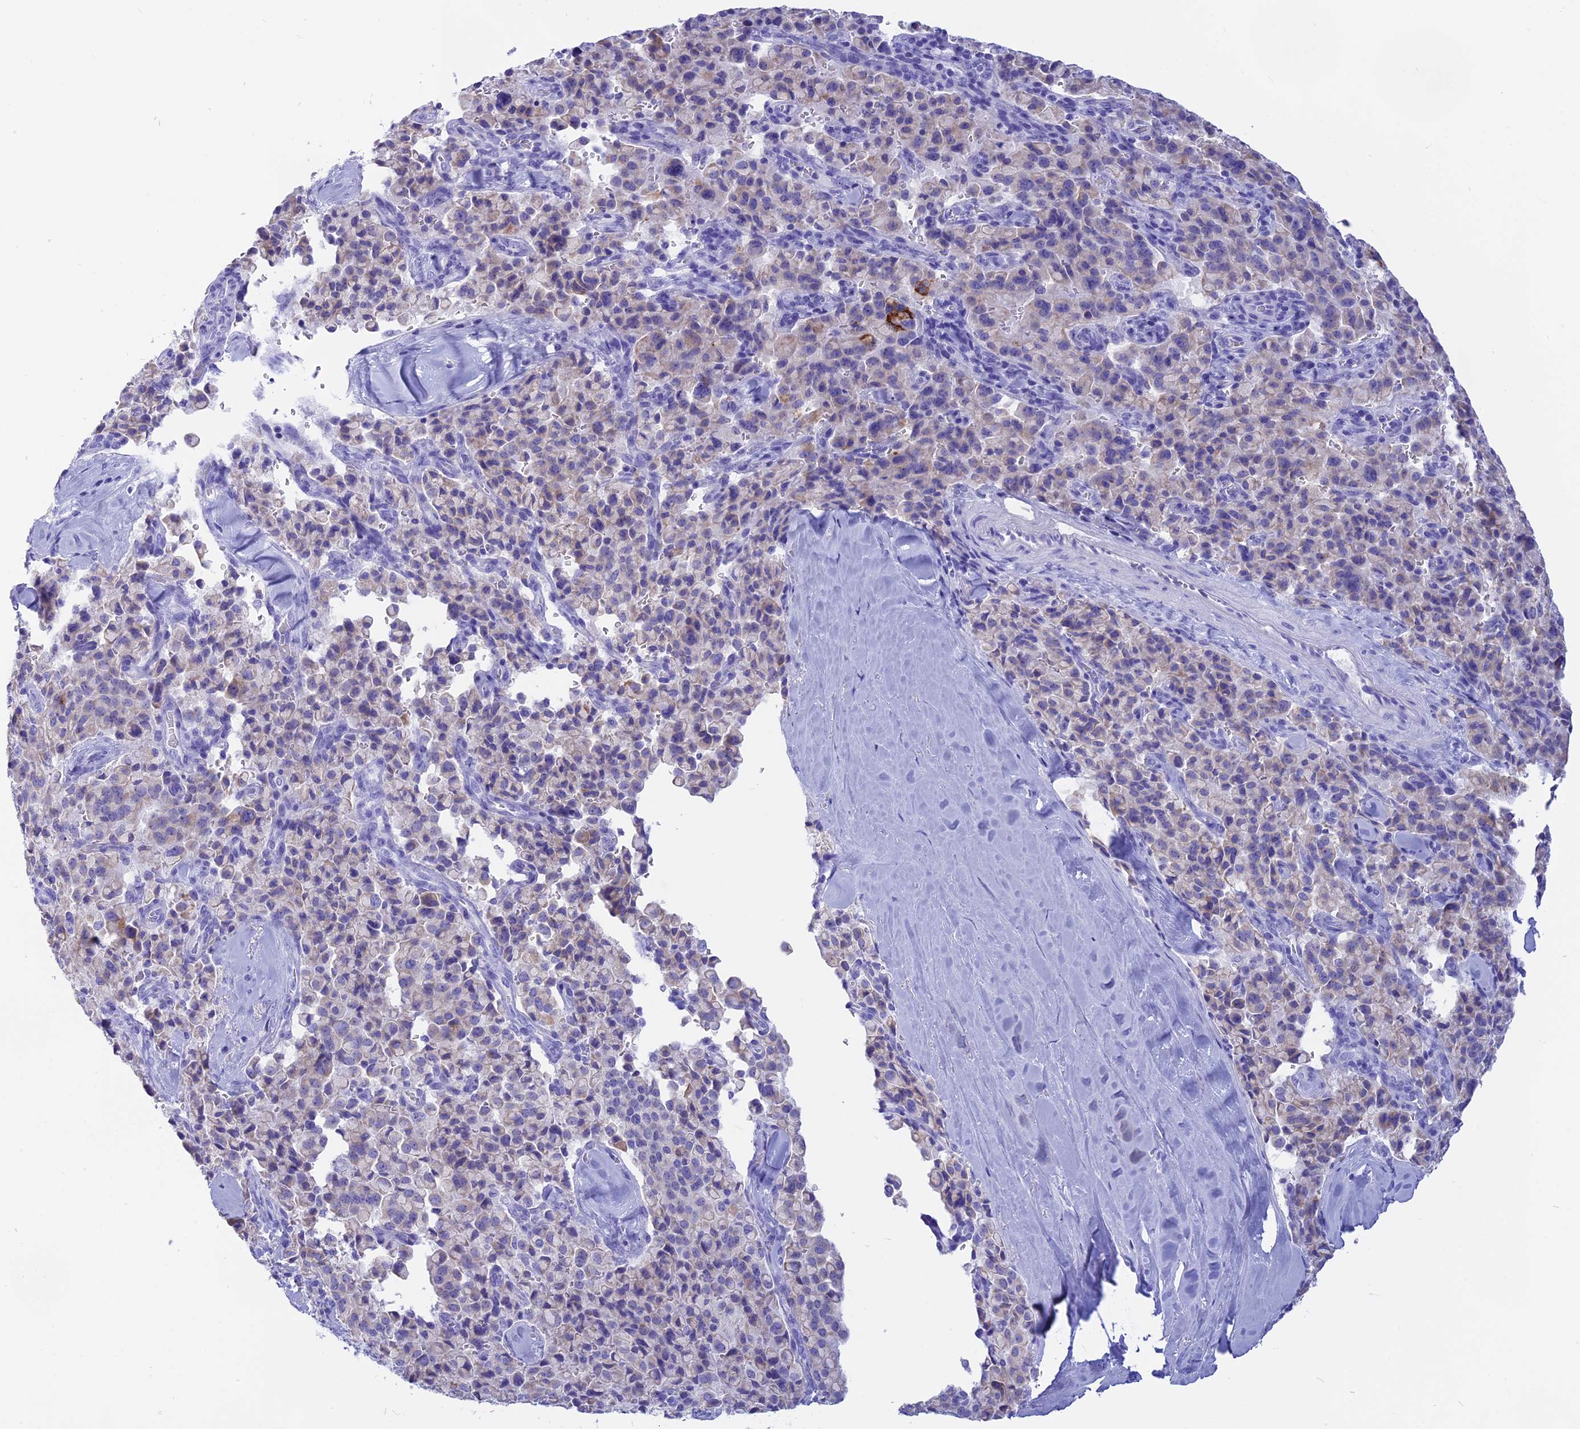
{"staining": {"intensity": "weak", "quantity": "<25%", "location": "cytoplasmic/membranous"}, "tissue": "pancreatic cancer", "cell_type": "Tumor cells", "image_type": "cancer", "snomed": [{"axis": "morphology", "description": "Adenocarcinoma, NOS"}, {"axis": "topography", "description": "Pancreas"}], "caption": "This is a micrograph of immunohistochemistry staining of pancreatic cancer (adenocarcinoma), which shows no expression in tumor cells.", "gene": "ISCA1", "patient": {"sex": "male", "age": 65}}